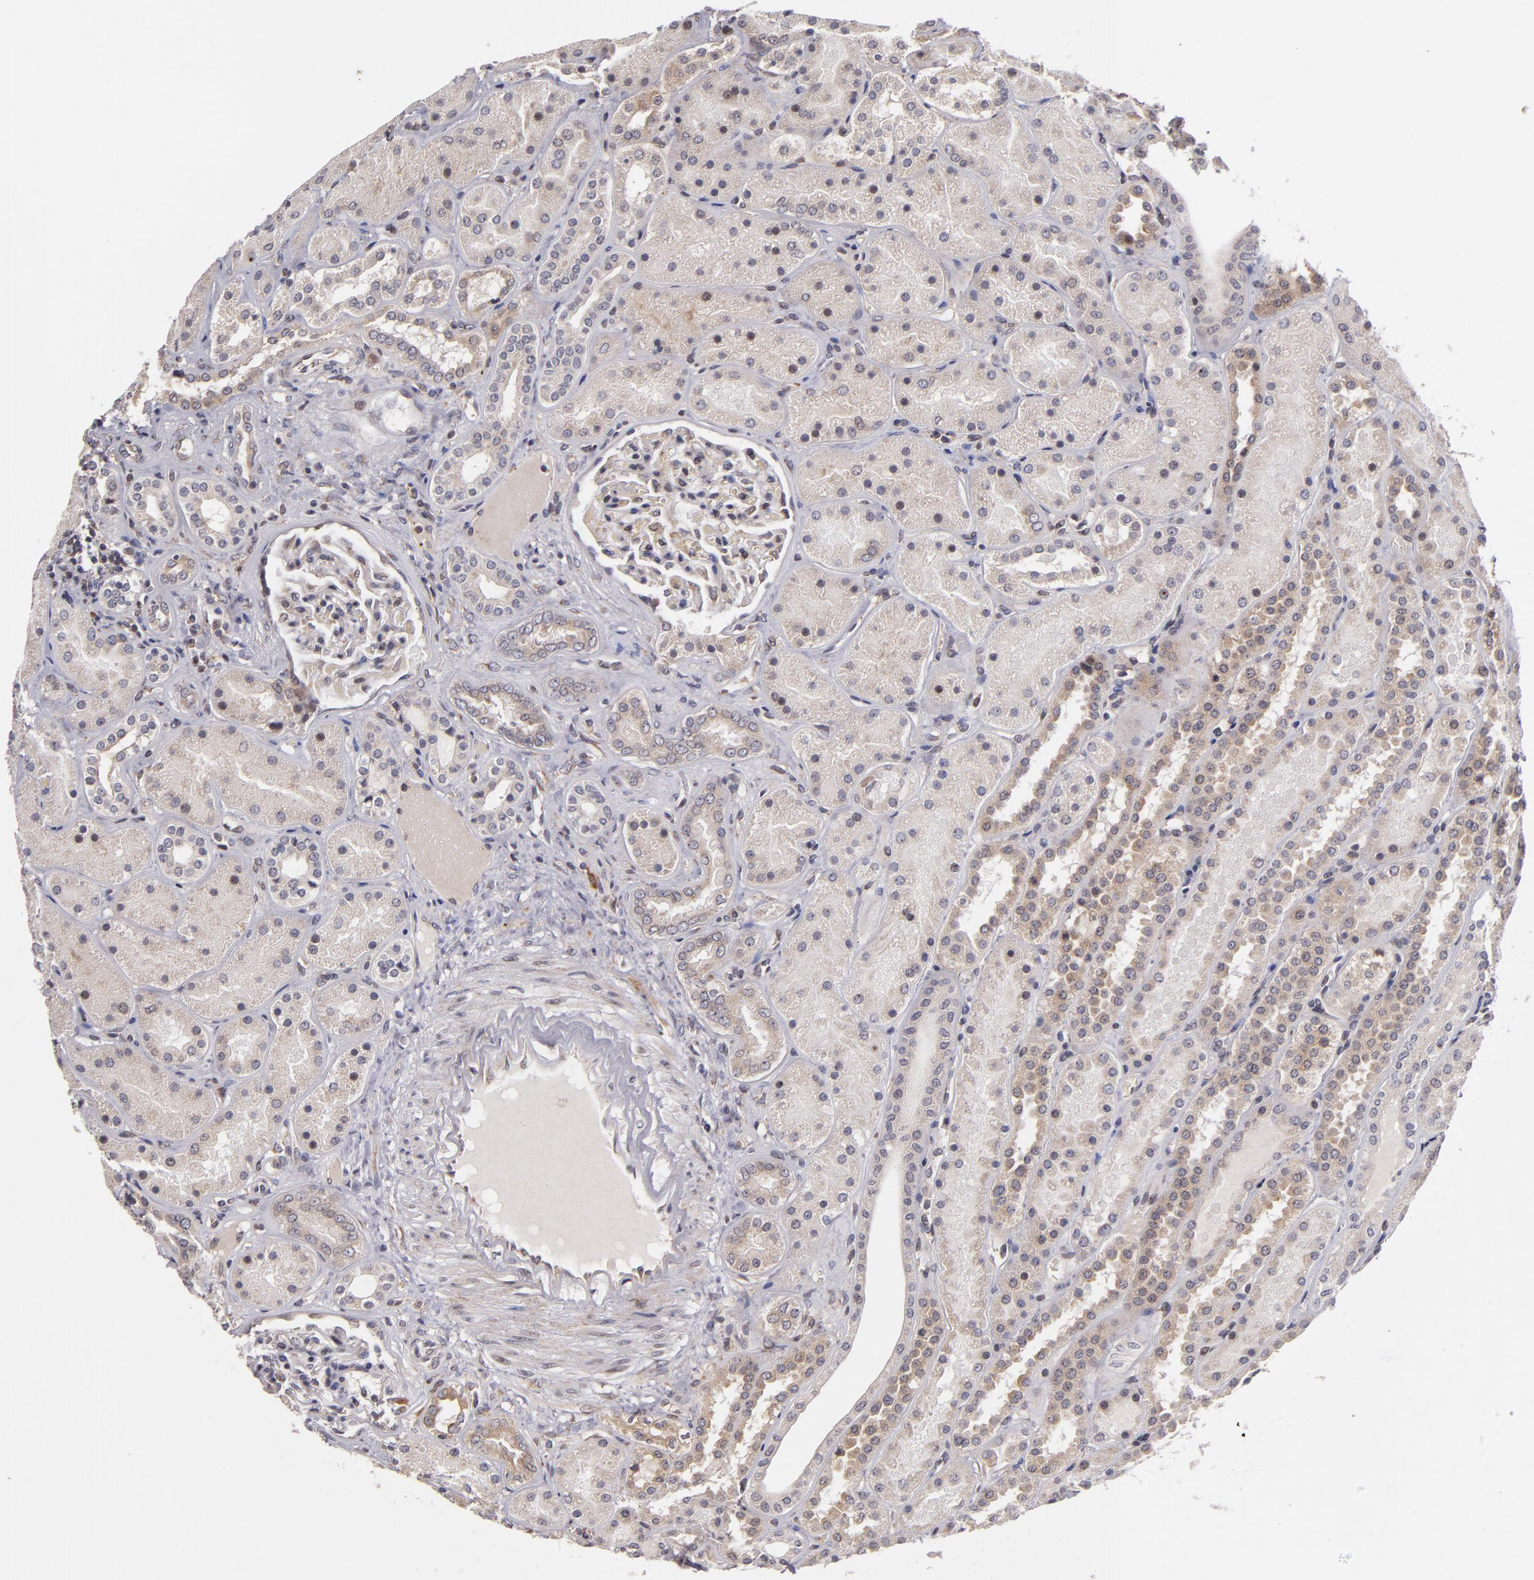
{"staining": {"intensity": "weak", "quantity": ">75%", "location": "cytoplasmic/membranous"}, "tissue": "kidney", "cell_type": "Cells in glomeruli", "image_type": "normal", "snomed": [{"axis": "morphology", "description": "Normal tissue, NOS"}, {"axis": "topography", "description": "Kidney"}], "caption": "The photomicrograph displays immunohistochemical staining of unremarkable kidney. There is weak cytoplasmic/membranous staining is appreciated in about >75% of cells in glomeruli. The protein of interest is shown in brown color, while the nuclei are stained blue.", "gene": "CASP1", "patient": {"sex": "male", "age": 28}}